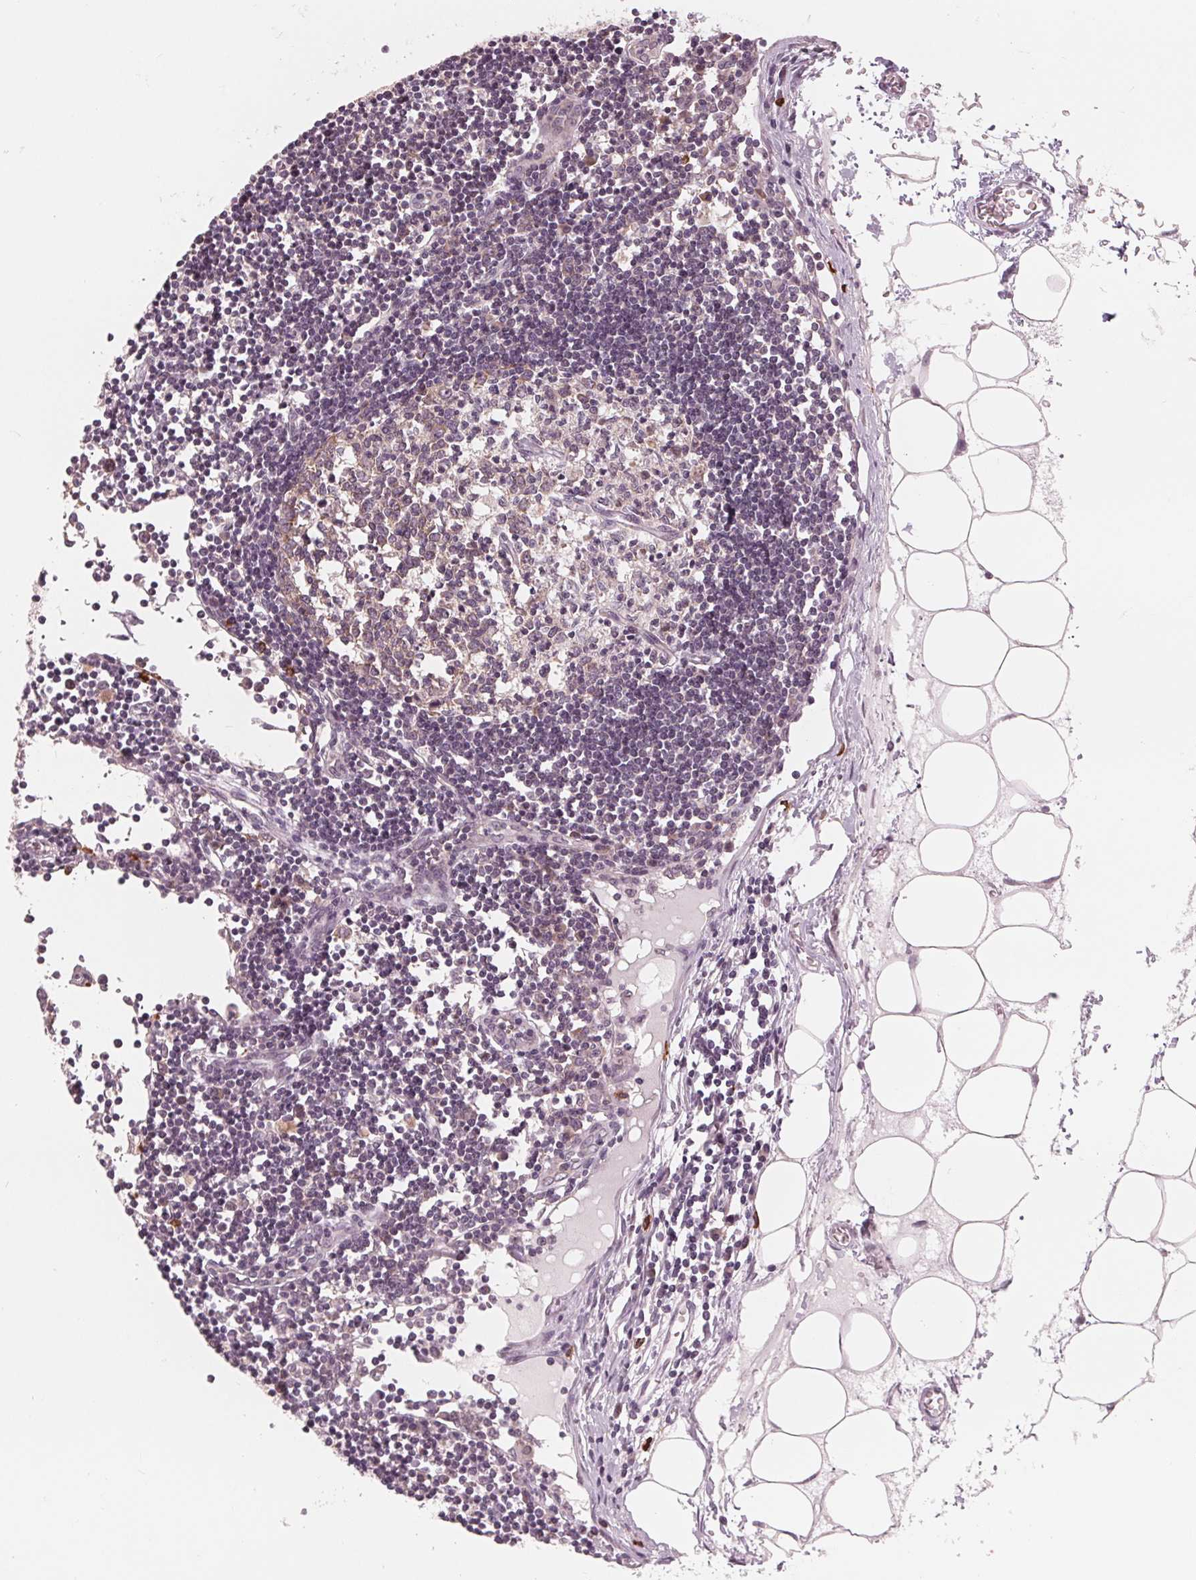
{"staining": {"intensity": "weak", "quantity": "<25%", "location": "cytoplasmic/membranous"}, "tissue": "lymph node", "cell_type": "Germinal center cells", "image_type": "normal", "snomed": [{"axis": "morphology", "description": "Normal tissue, NOS"}, {"axis": "topography", "description": "Lymph node"}], "caption": "This is an IHC histopathology image of normal human lymph node. There is no expression in germinal center cells.", "gene": "GIGYF2", "patient": {"sex": "female", "age": 65}}